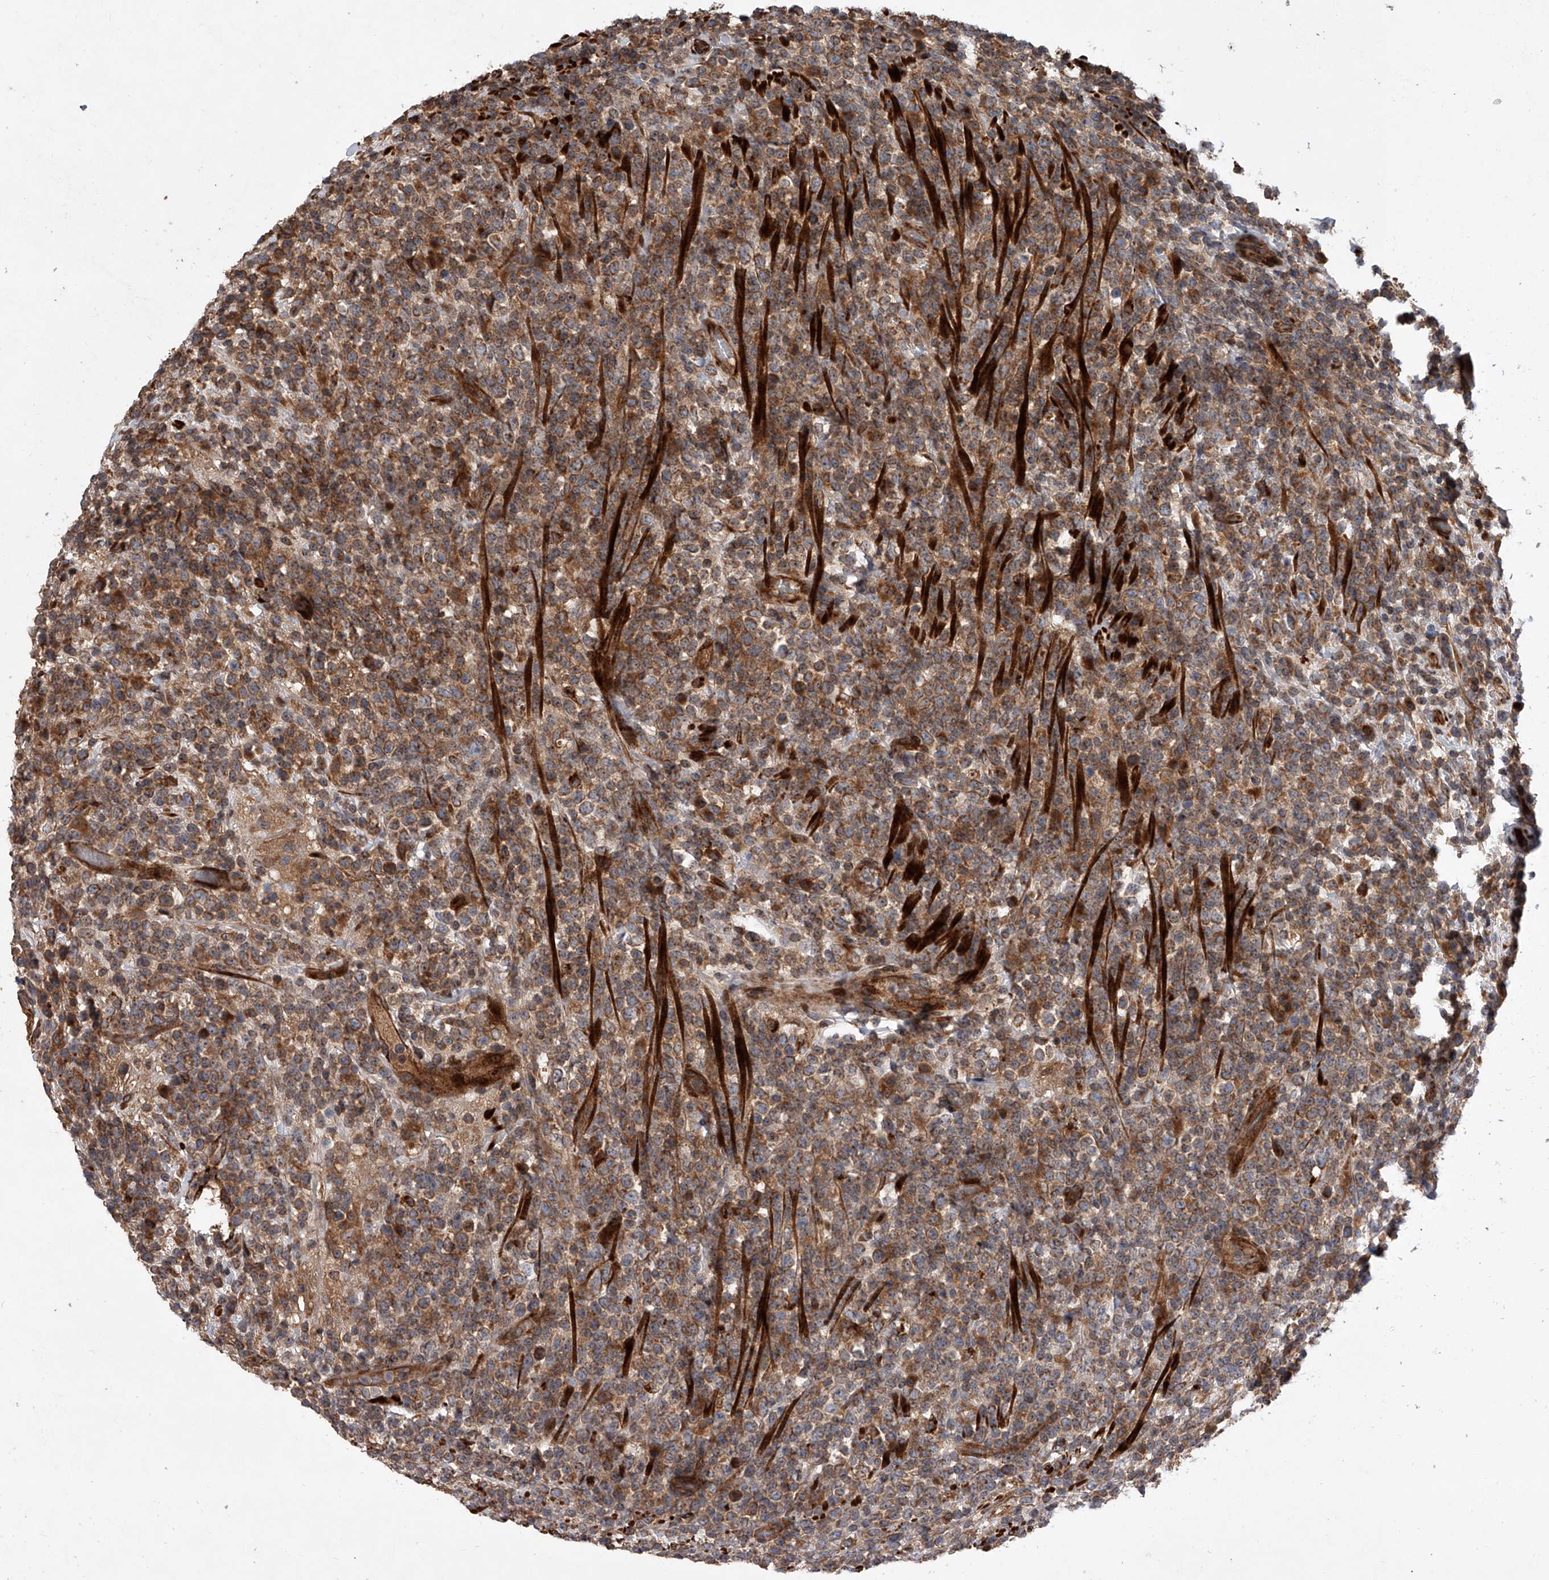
{"staining": {"intensity": "moderate", "quantity": ">75%", "location": "cytoplasmic/membranous"}, "tissue": "lymphoma", "cell_type": "Tumor cells", "image_type": "cancer", "snomed": [{"axis": "morphology", "description": "Malignant lymphoma, non-Hodgkin's type, High grade"}, {"axis": "topography", "description": "Colon"}], "caption": "This image displays immunohistochemistry (IHC) staining of human lymphoma, with medium moderate cytoplasmic/membranous expression in about >75% of tumor cells.", "gene": "USP47", "patient": {"sex": "female", "age": 53}}